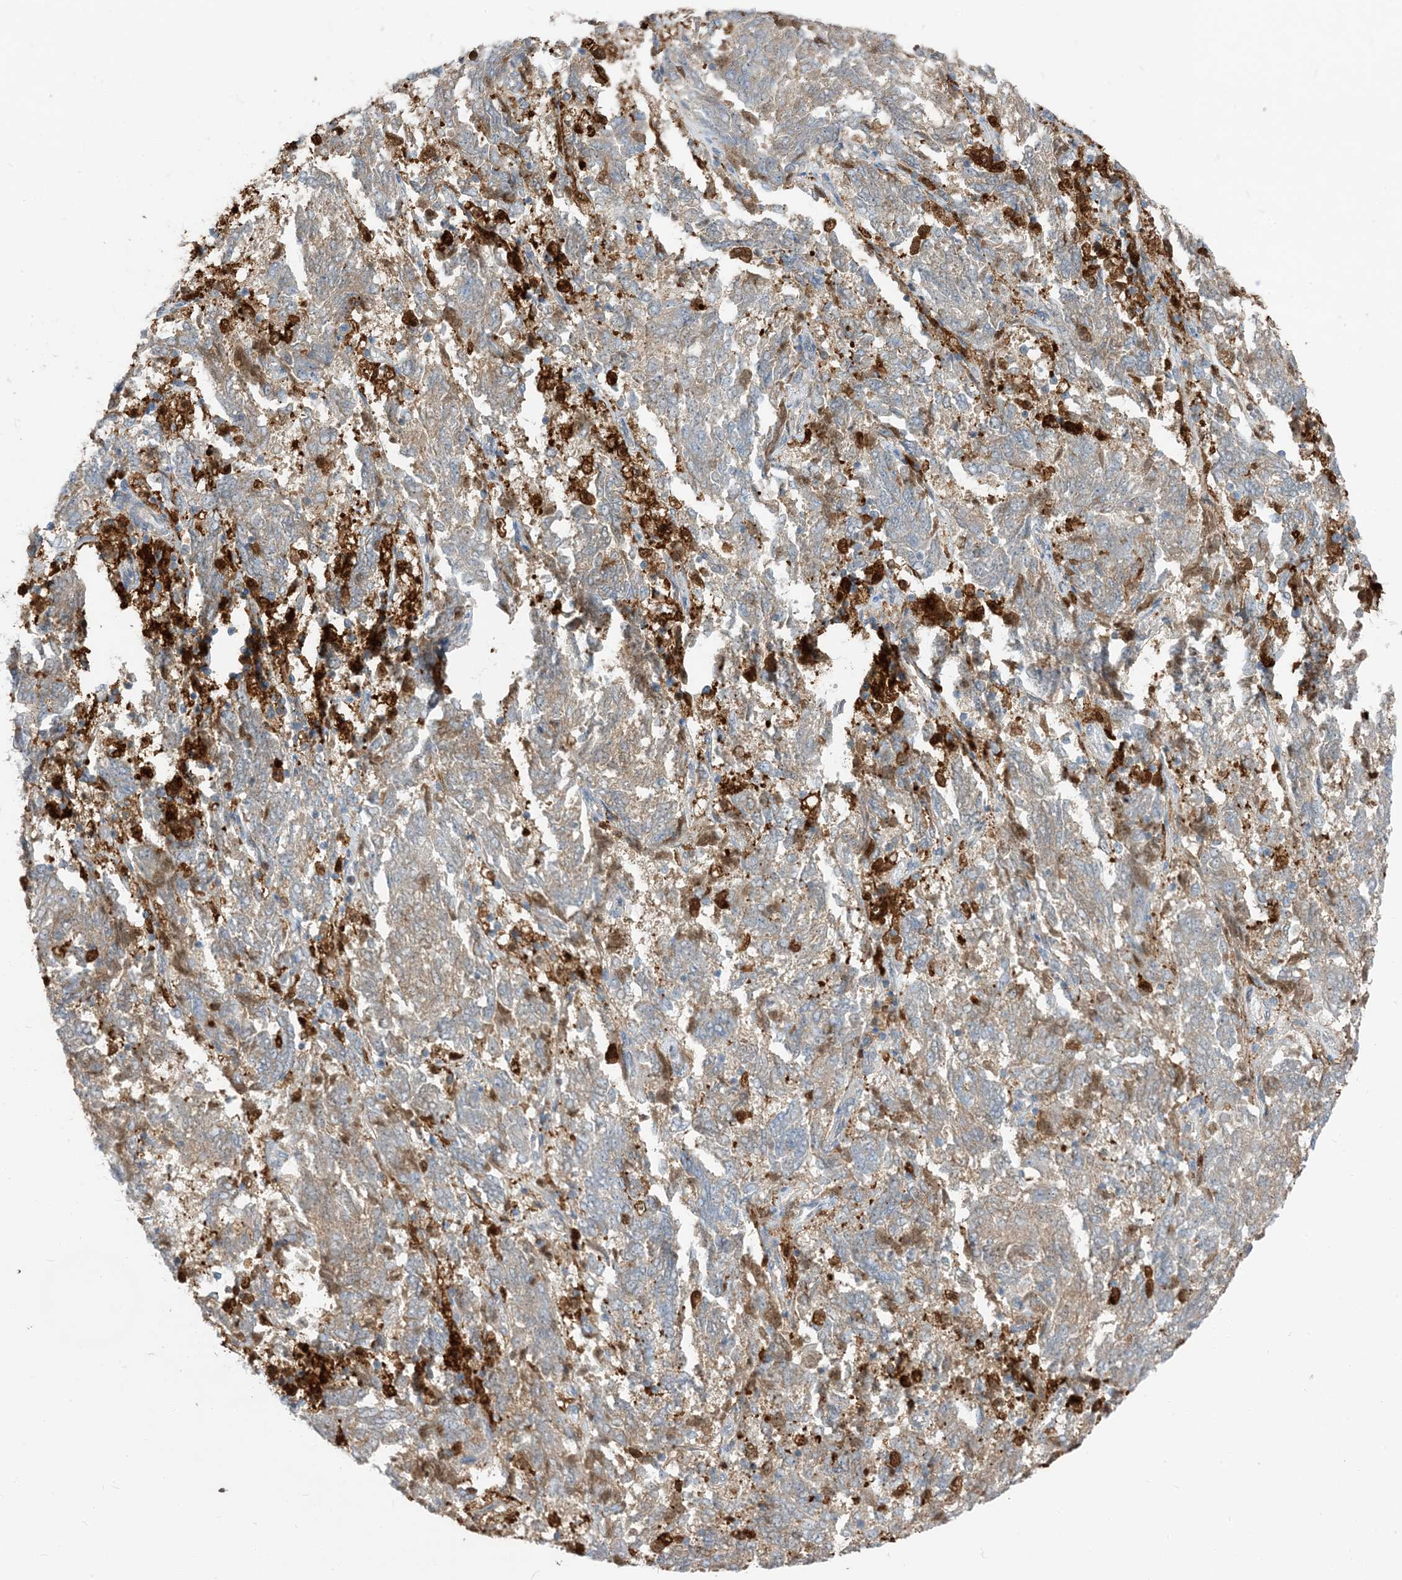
{"staining": {"intensity": "weak", "quantity": ">75%", "location": "cytoplasmic/membranous"}, "tissue": "endometrial cancer", "cell_type": "Tumor cells", "image_type": "cancer", "snomed": [{"axis": "morphology", "description": "Adenocarcinoma, NOS"}, {"axis": "topography", "description": "Endometrium"}], "caption": "The photomicrograph reveals a brown stain indicating the presence of a protein in the cytoplasmic/membranous of tumor cells in adenocarcinoma (endometrial).", "gene": "NAGK", "patient": {"sex": "female", "age": 80}}